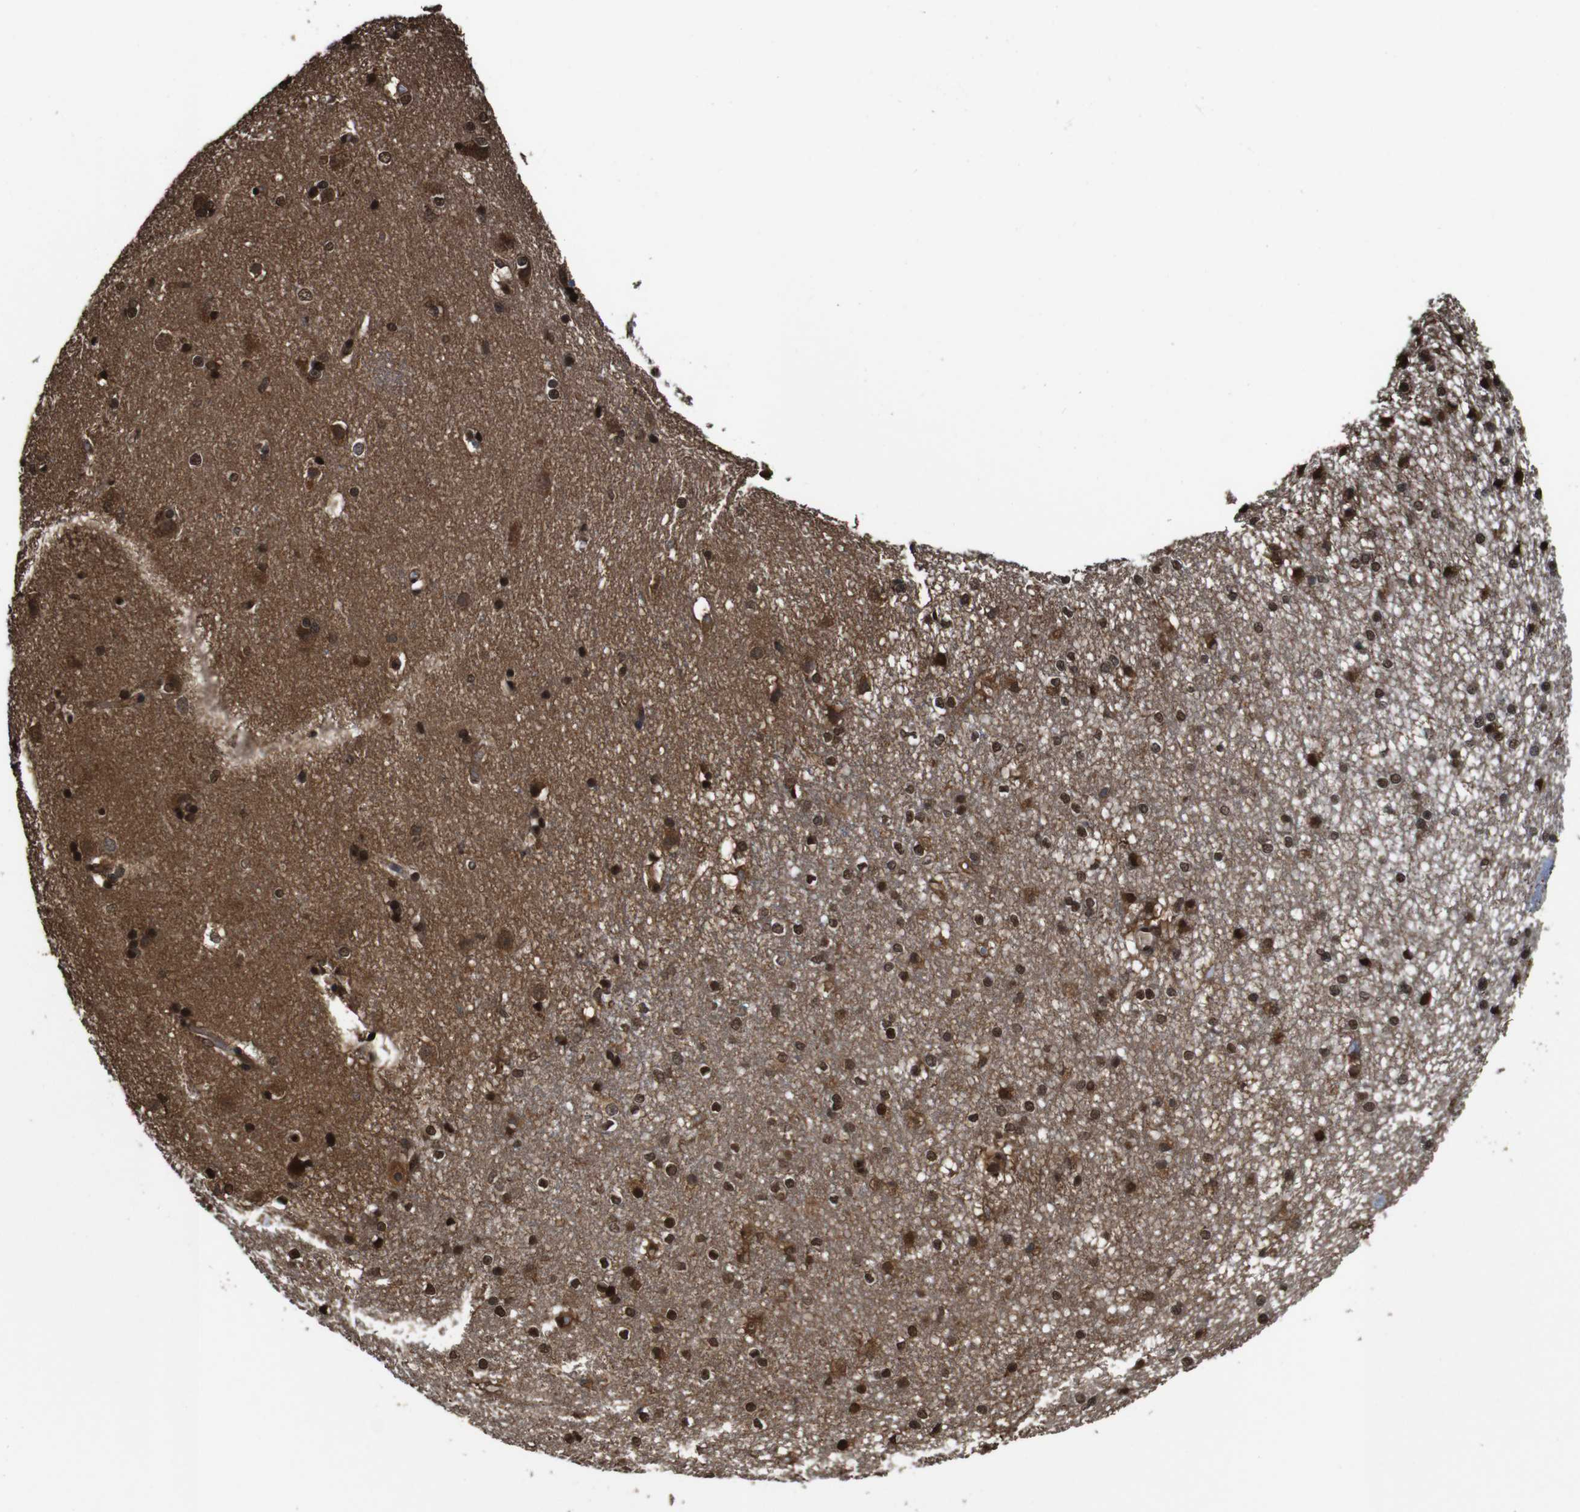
{"staining": {"intensity": "moderate", "quantity": "25%-75%", "location": "nuclear"}, "tissue": "caudate", "cell_type": "Glial cells", "image_type": "normal", "snomed": [{"axis": "morphology", "description": "Normal tissue, NOS"}, {"axis": "topography", "description": "Lateral ventricle wall"}], "caption": "Brown immunohistochemical staining in benign caudate reveals moderate nuclear expression in approximately 25%-75% of glial cells.", "gene": "VCP", "patient": {"sex": "female", "age": 19}}